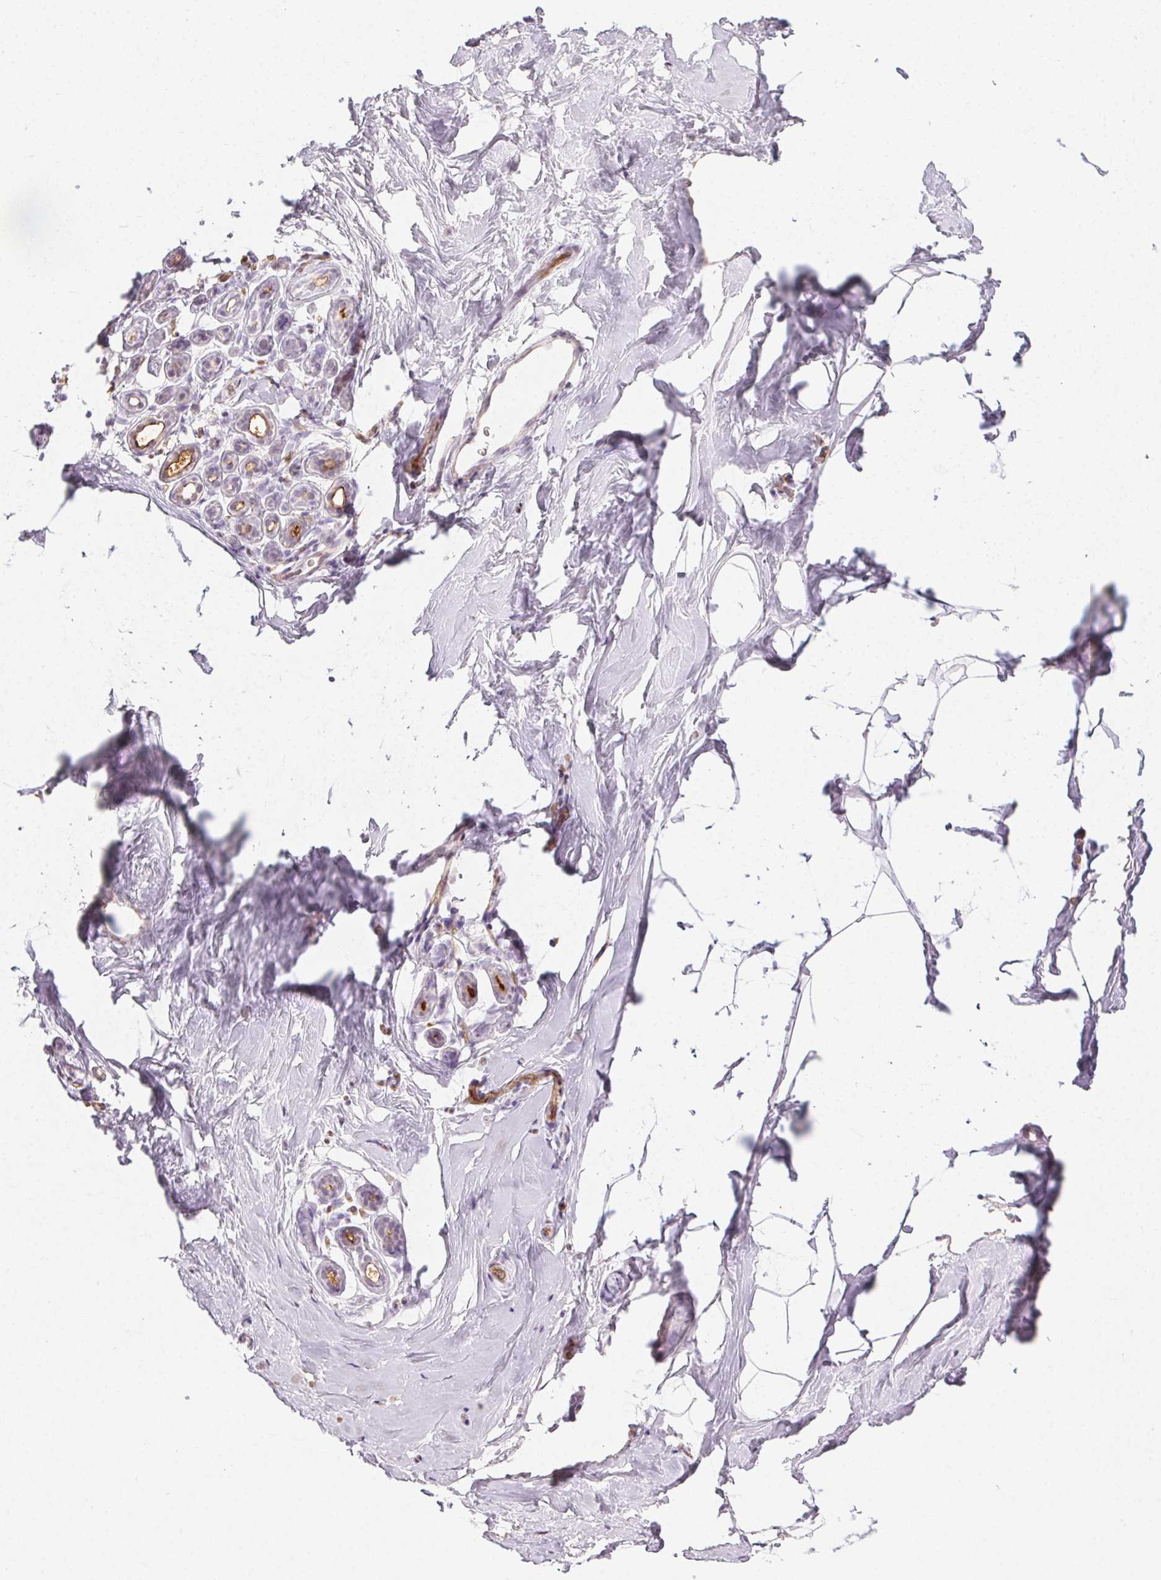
{"staining": {"intensity": "negative", "quantity": "none", "location": "none"}, "tissue": "breast", "cell_type": "Adipocytes", "image_type": "normal", "snomed": [{"axis": "morphology", "description": "Normal tissue, NOS"}, {"axis": "topography", "description": "Breast"}], "caption": "Immunohistochemical staining of benign breast demonstrates no significant positivity in adipocytes.", "gene": "PODXL", "patient": {"sex": "female", "age": 32}}